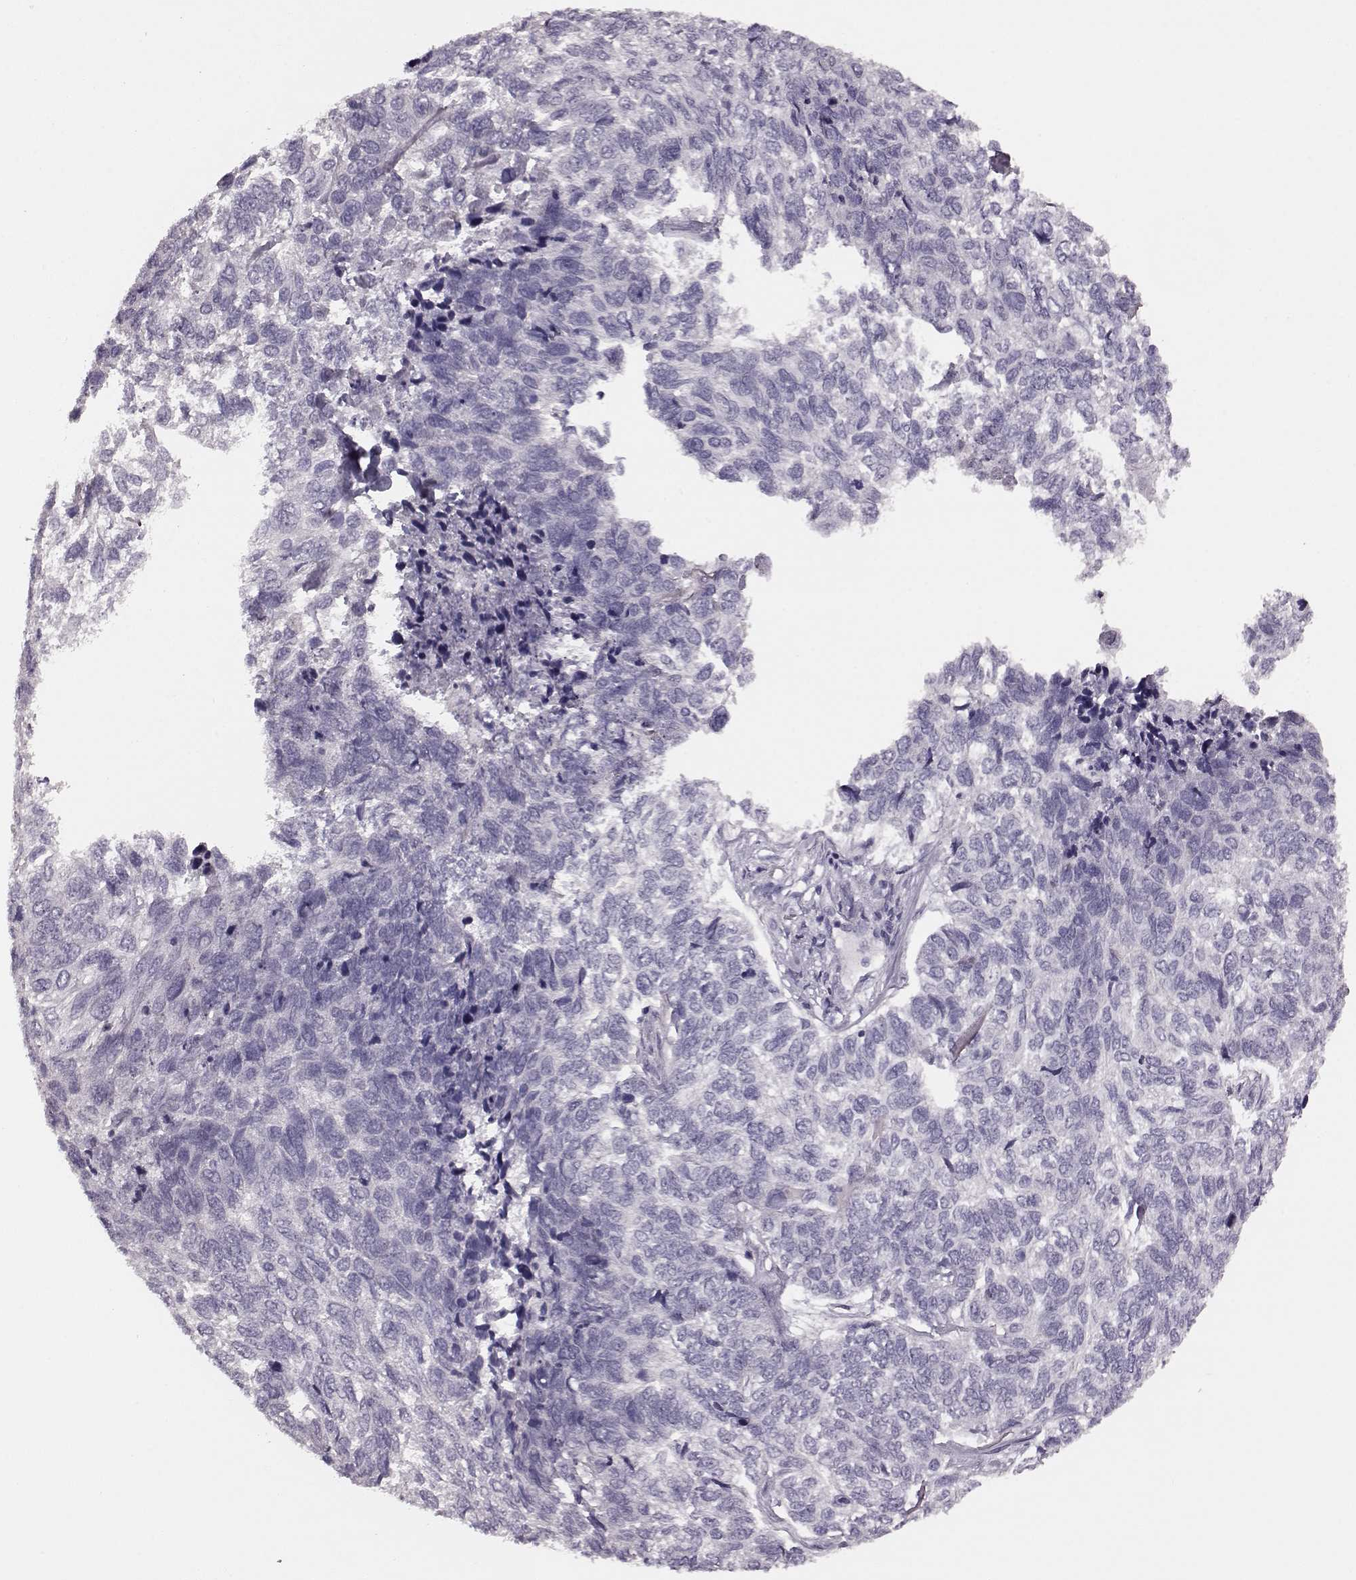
{"staining": {"intensity": "negative", "quantity": "none", "location": "none"}, "tissue": "skin cancer", "cell_type": "Tumor cells", "image_type": "cancer", "snomed": [{"axis": "morphology", "description": "Basal cell carcinoma"}, {"axis": "topography", "description": "Skin"}], "caption": "High power microscopy micrograph of an IHC photomicrograph of skin cancer (basal cell carcinoma), revealing no significant staining in tumor cells. (DAB IHC with hematoxylin counter stain).", "gene": "CRYBA2", "patient": {"sex": "female", "age": 65}}